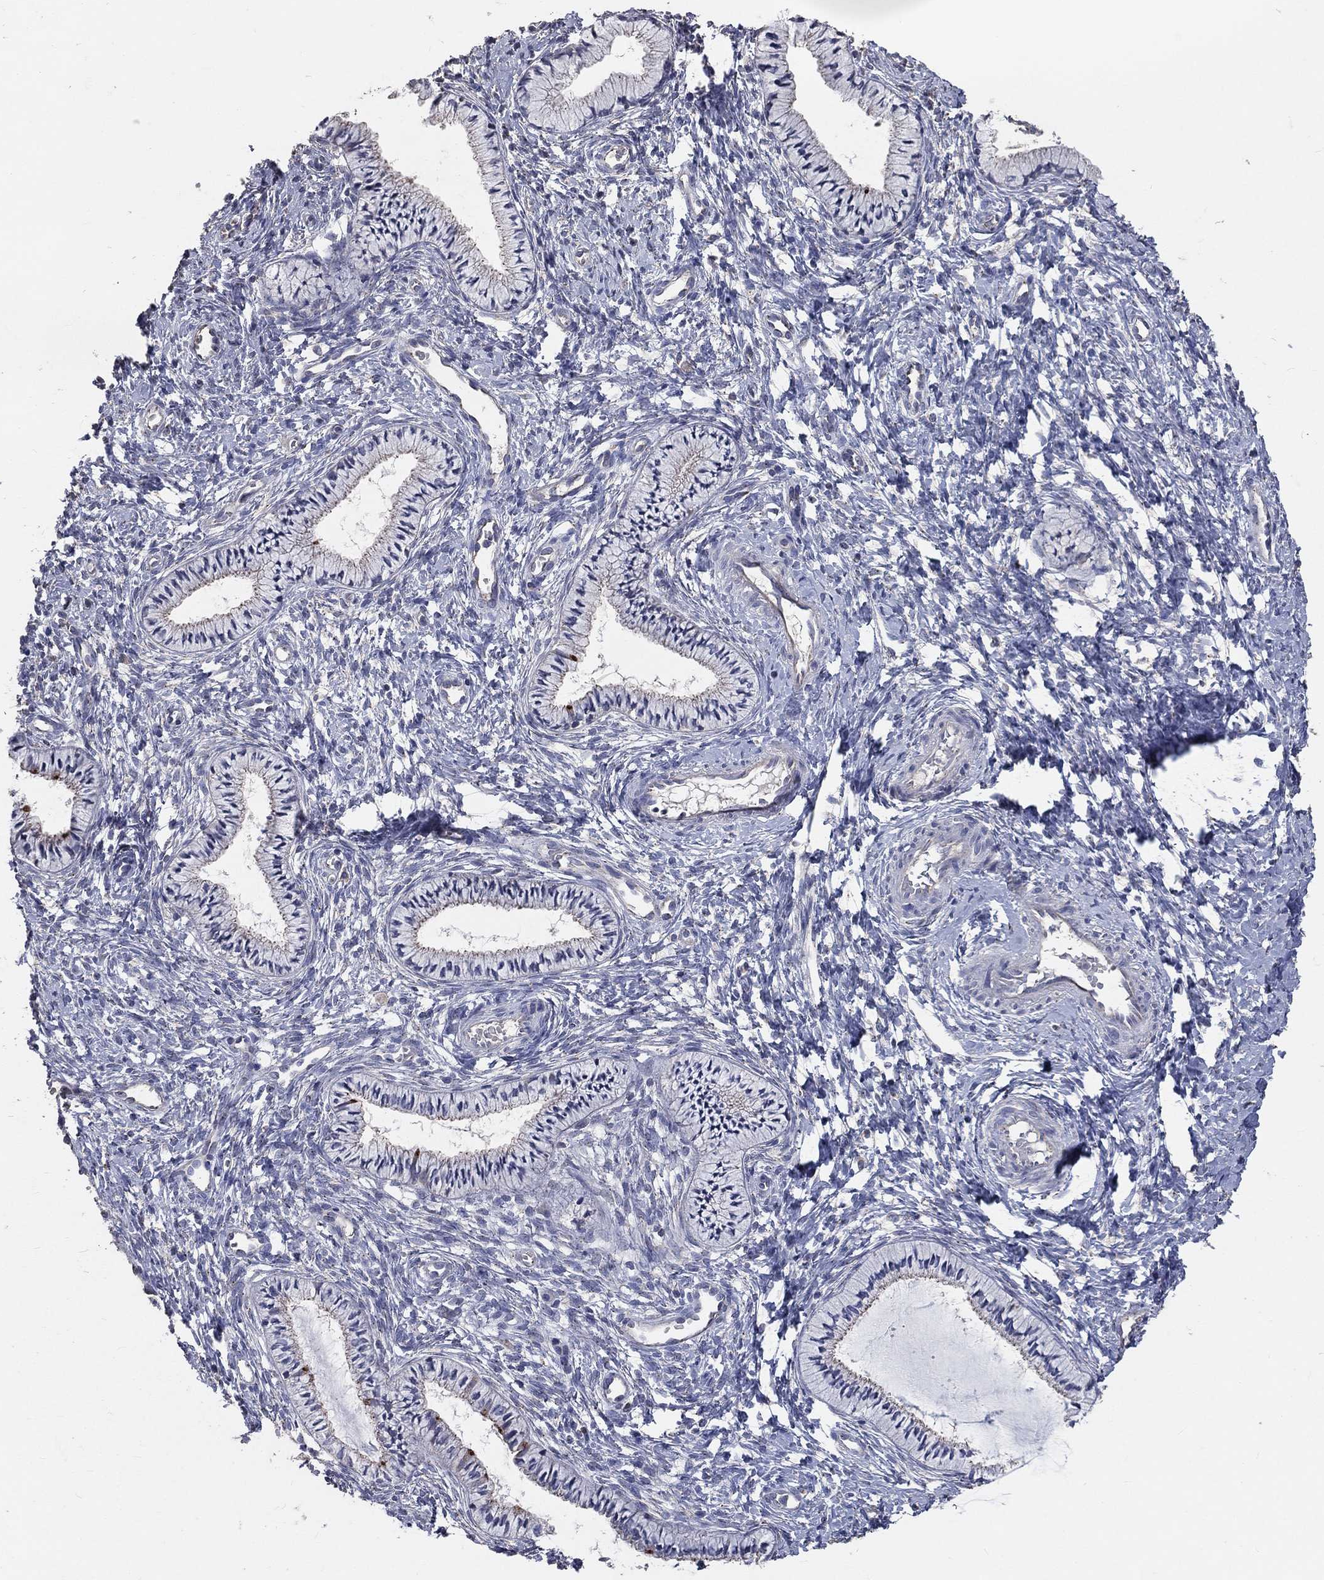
{"staining": {"intensity": "negative", "quantity": "none", "location": "none"}, "tissue": "cervix", "cell_type": "Glandular cells", "image_type": "normal", "snomed": [{"axis": "morphology", "description": "Normal tissue, NOS"}, {"axis": "topography", "description": "Cervix"}], "caption": "Photomicrograph shows no protein expression in glandular cells of unremarkable cervix.", "gene": "CROCC", "patient": {"sex": "female", "age": 39}}